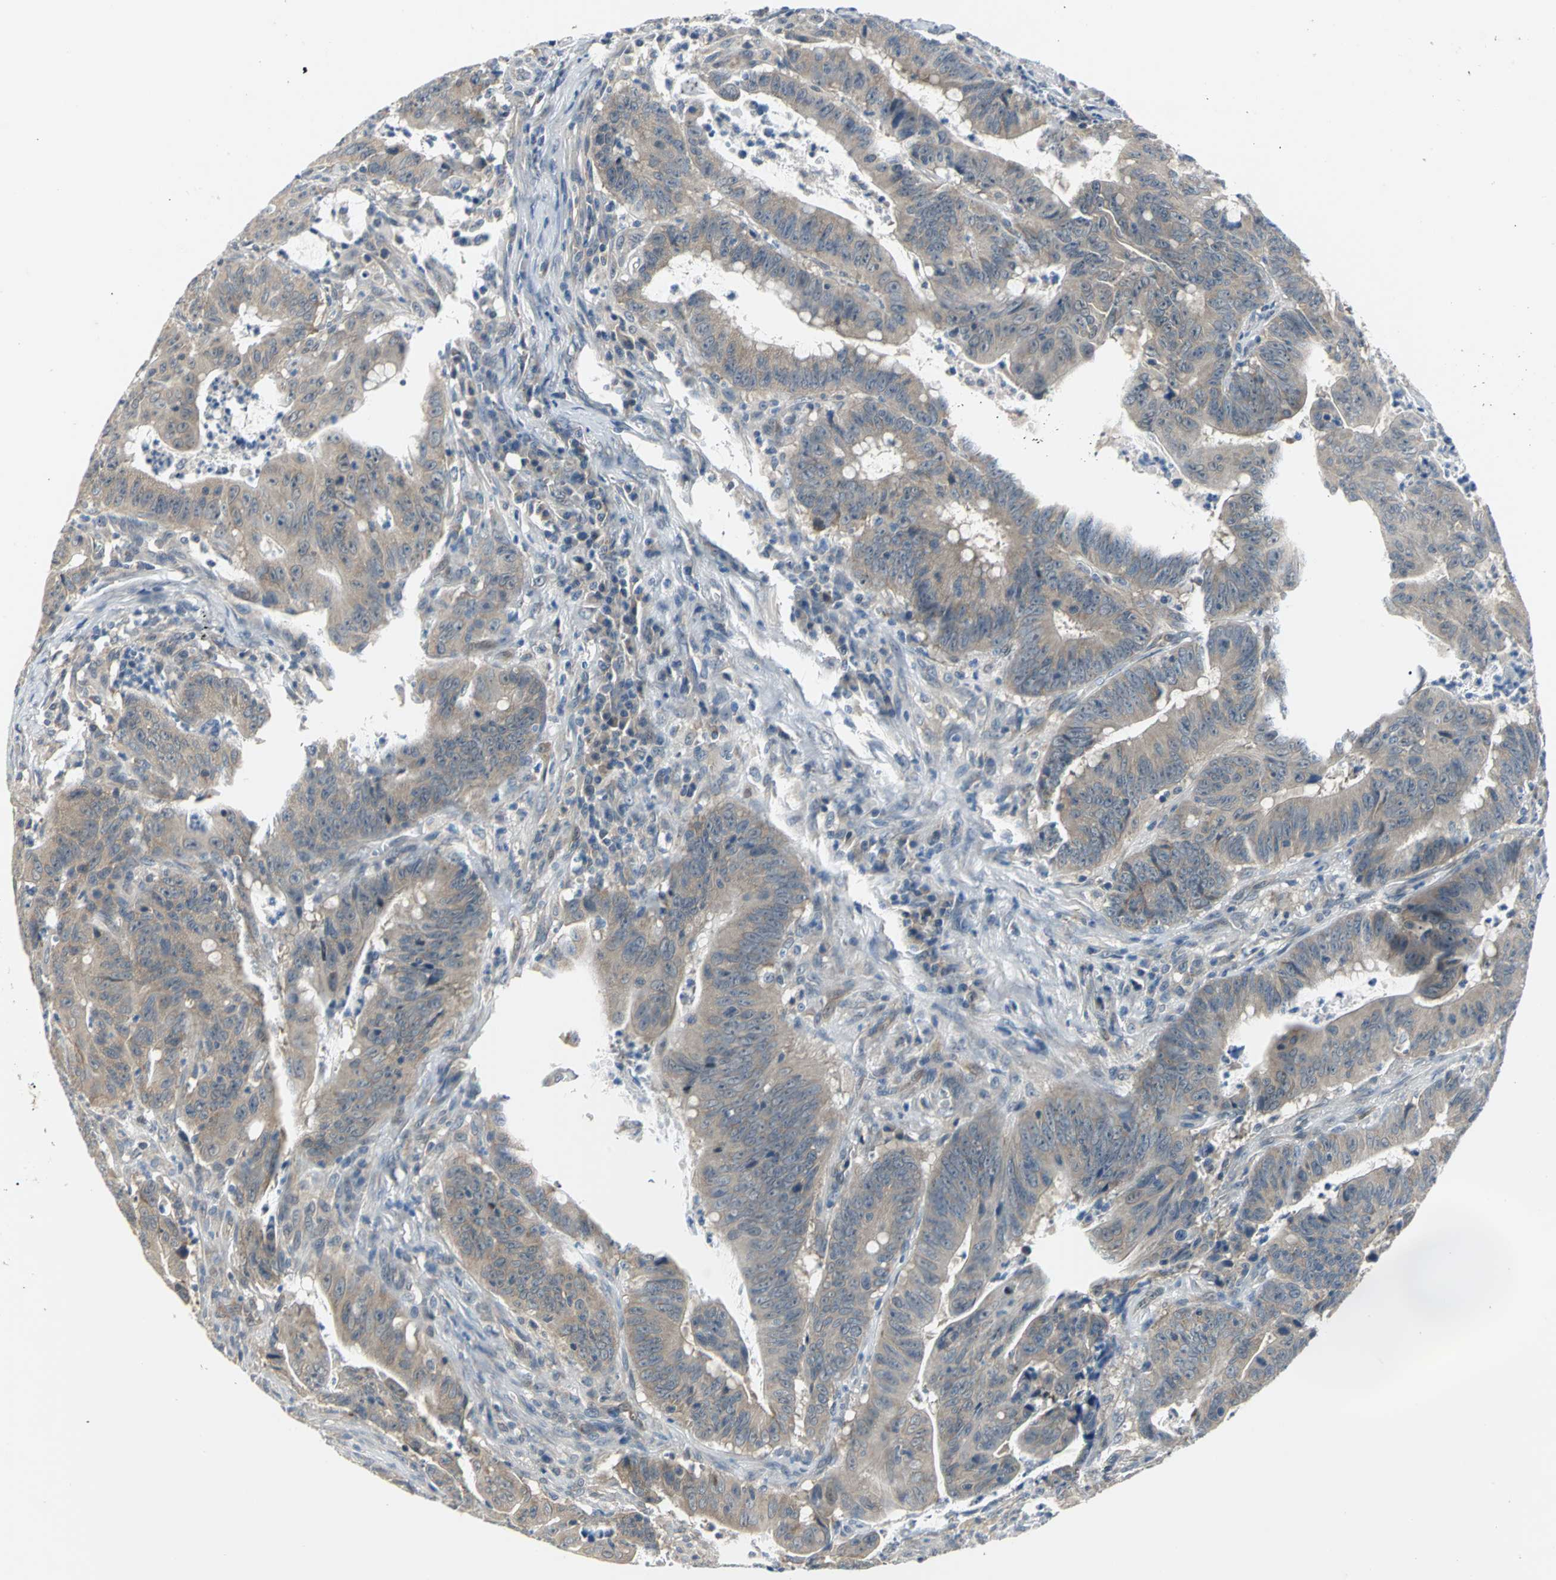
{"staining": {"intensity": "weak", "quantity": ">75%", "location": "cytoplasmic/membranous"}, "tissue": "colorectal cancer", "cell_type": "Tumor cells", "image_type": "cancer", "snomed": [{"axis": "morphology", "description": "Adenocarcinoma, NOS"}, {"axis": "topography", "description": "Colon"}], "caption": "Colorectal adenocarcinoma stained with DAB immunohistochemistry exhibits low levels of weak cytoplasmic/membranous staining in approximately >75% of tumor cells.", "gene": "ZNF415", "patient": {"sex": "male", "age": 45}}